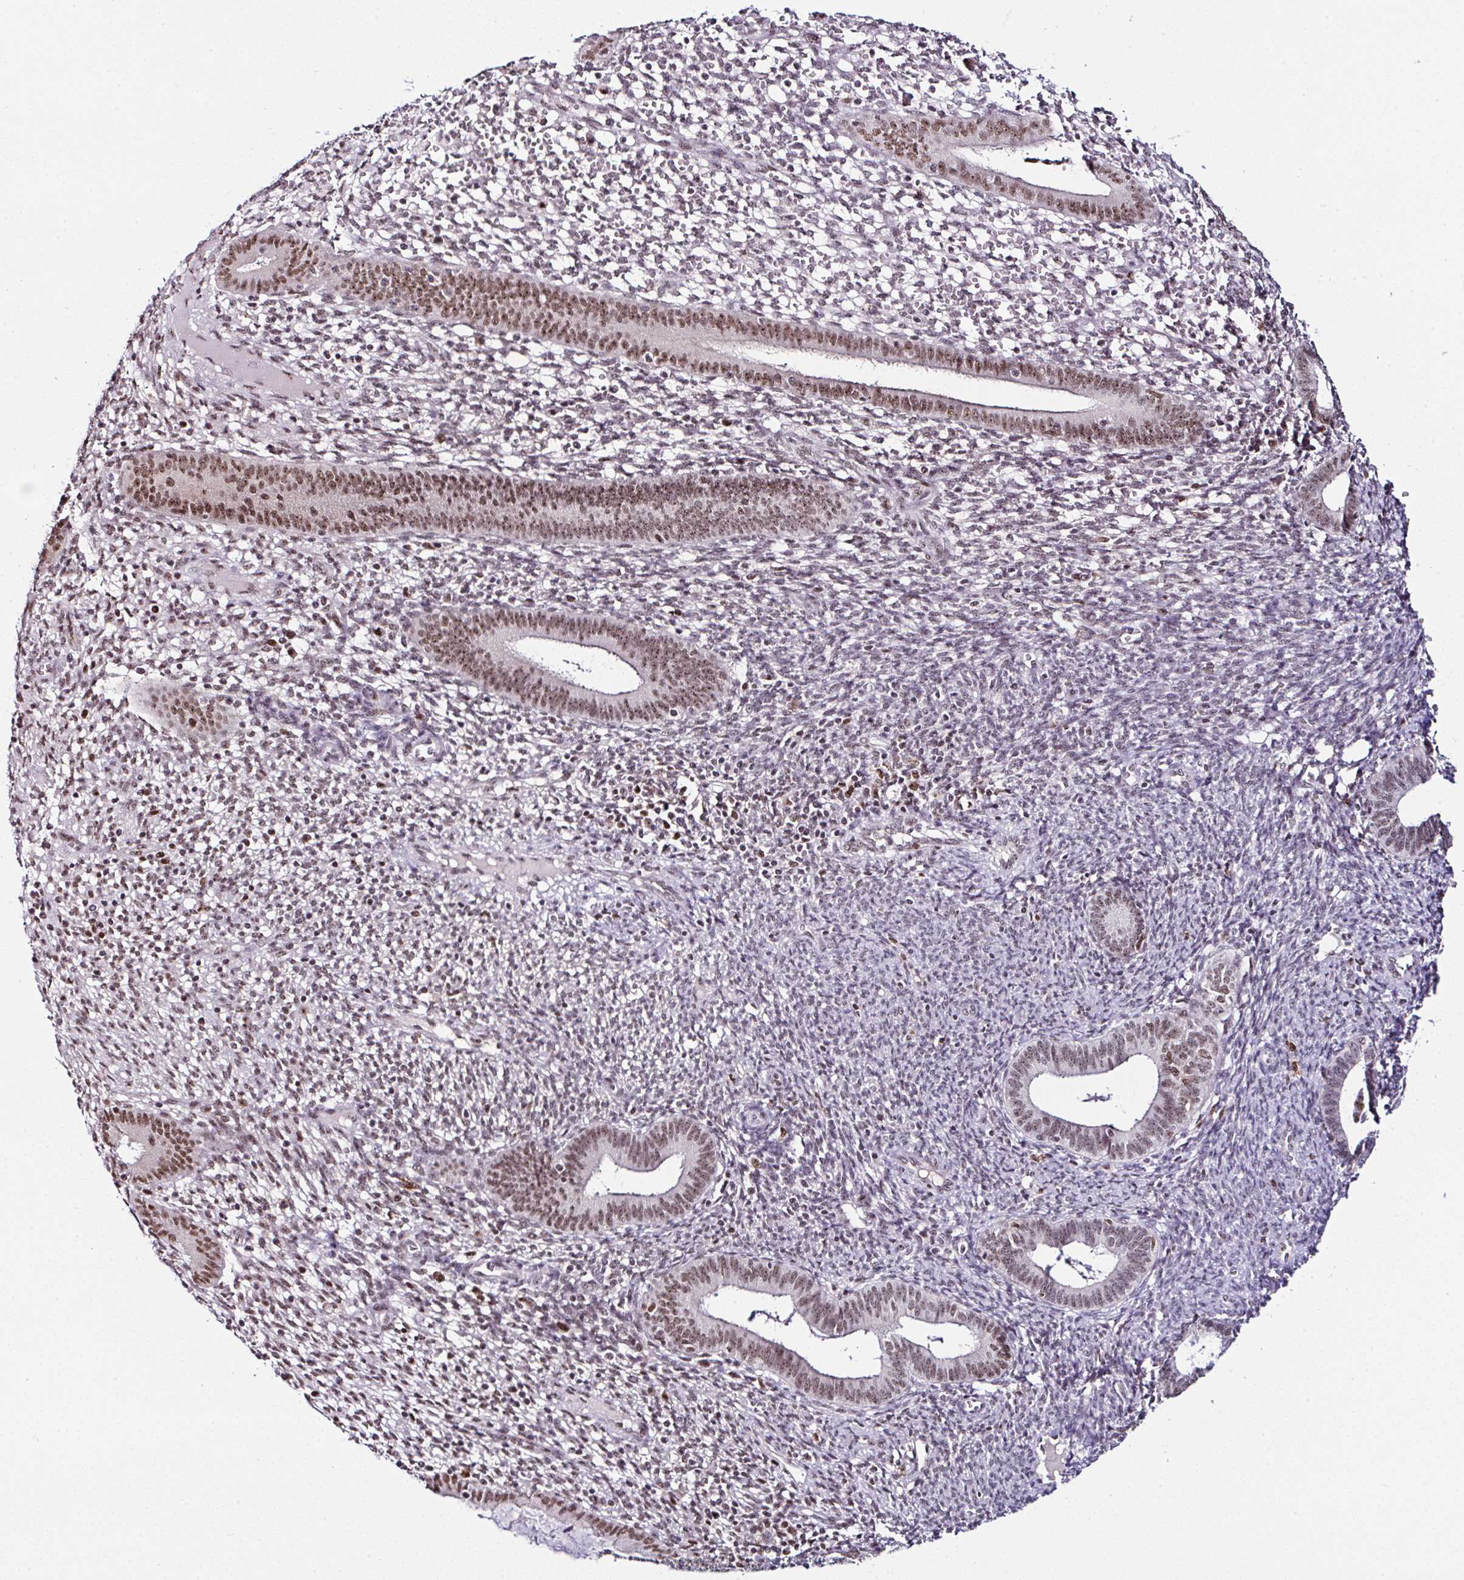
{"staining": {"intensity": "moderate", "quantity": ">75%", "location": "nuclear"}, "tissue": "endometrium", "cell_type": "Cells in endometrial stroma", "image_type": "normal", "snomed": [{"axis": "morphology", "description": "Normal tissue, NOS"}, {"axis": "topography", "description": "Endometrium"}], "caption": "This micrograph exhibits normal endometrium stained with immunohistochemistry (IHC) to label a protein in brown. The nuclear of cells in endometrial stroma show moderate positivity for the protein. Nuclei are counter-stained blue.", "gene": "PTPN2", "patient": {"sex": "female", "age": 41}}